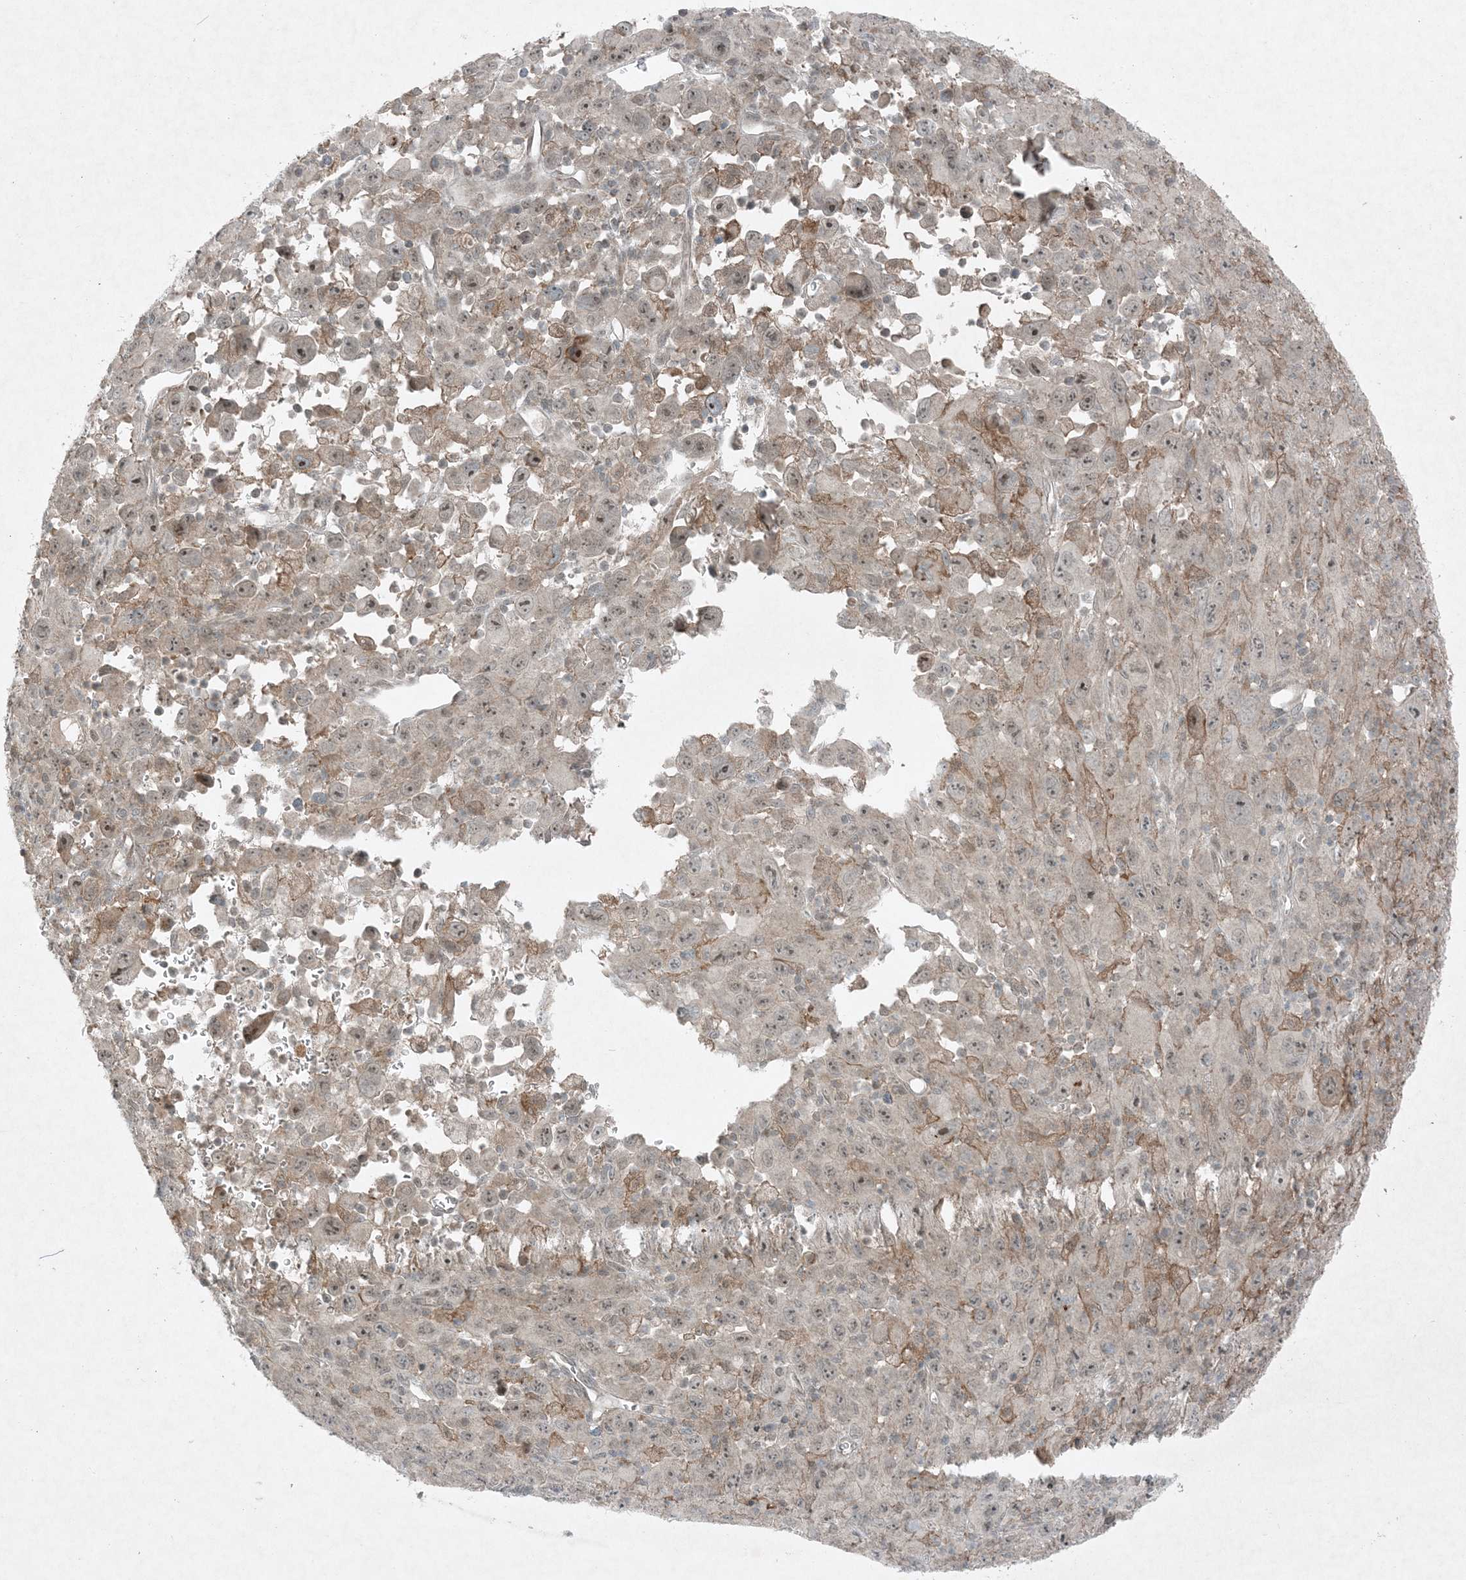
{"staining": {"intensity": "moderate", "quantity": "25%-75%", "location": "cytoplasmic/membranous,nuclear"}, "tissue": "melanoma", "cell_type": "Tumor cells", "image_type": "cancer", "snomed": [{"axis": "morphology", "description": "Malignant melanoma, Metastatic site"}, {"axis": "topography", "description": "Skin"}], "caption": "DAB (3,3'-diaminobenzidine) immunohistochemical staining of human melanoma displays moderate cytoplasmic/membranous and nuclear protein expression in about 25%-75% of tumor cells. (brown staining indicates protein expression, while blue staining denotes nuclei).", "gene": "MITD1", "patient": {"sex": "female", "age": 56}}